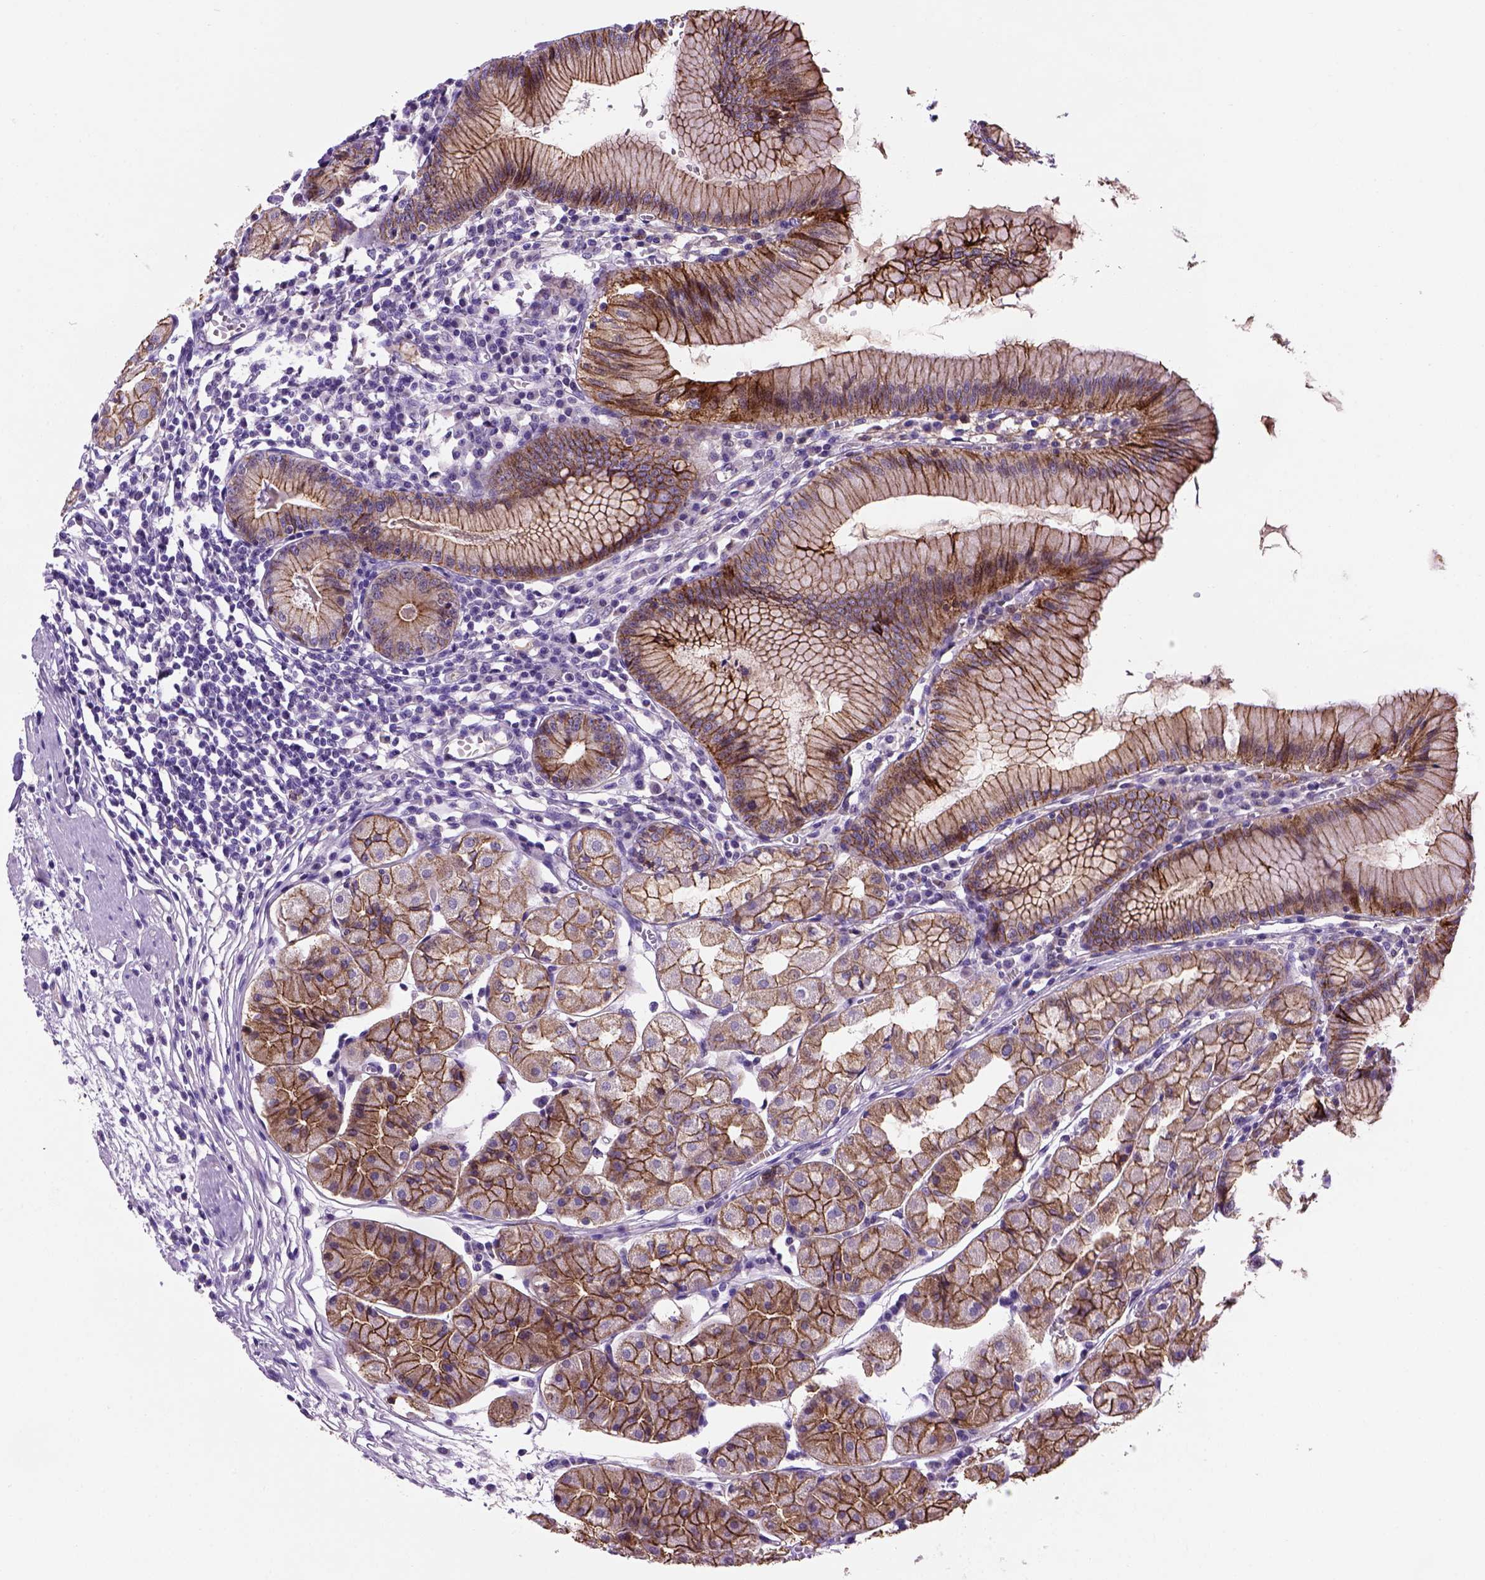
{"staining": {"intensity": "strong", "quantity": ">75%", "location": "cytoplasmic/membranous"}, "tissue": "stomach", "cell_type": "Glandular cells", "image_type": "normal", "snomed": [{"axis": "morphology", "description": "Normal tissue, NOS"}, {"axis": "topography", "description": "Stomach"}], "caption": "Glandular cells show high levels of strong cytoplasmic/membranous expression in approximately >75% of cells in benign human stomach.", "gene": "CDH1", "patient": {"sex": "male", "age": 55}}